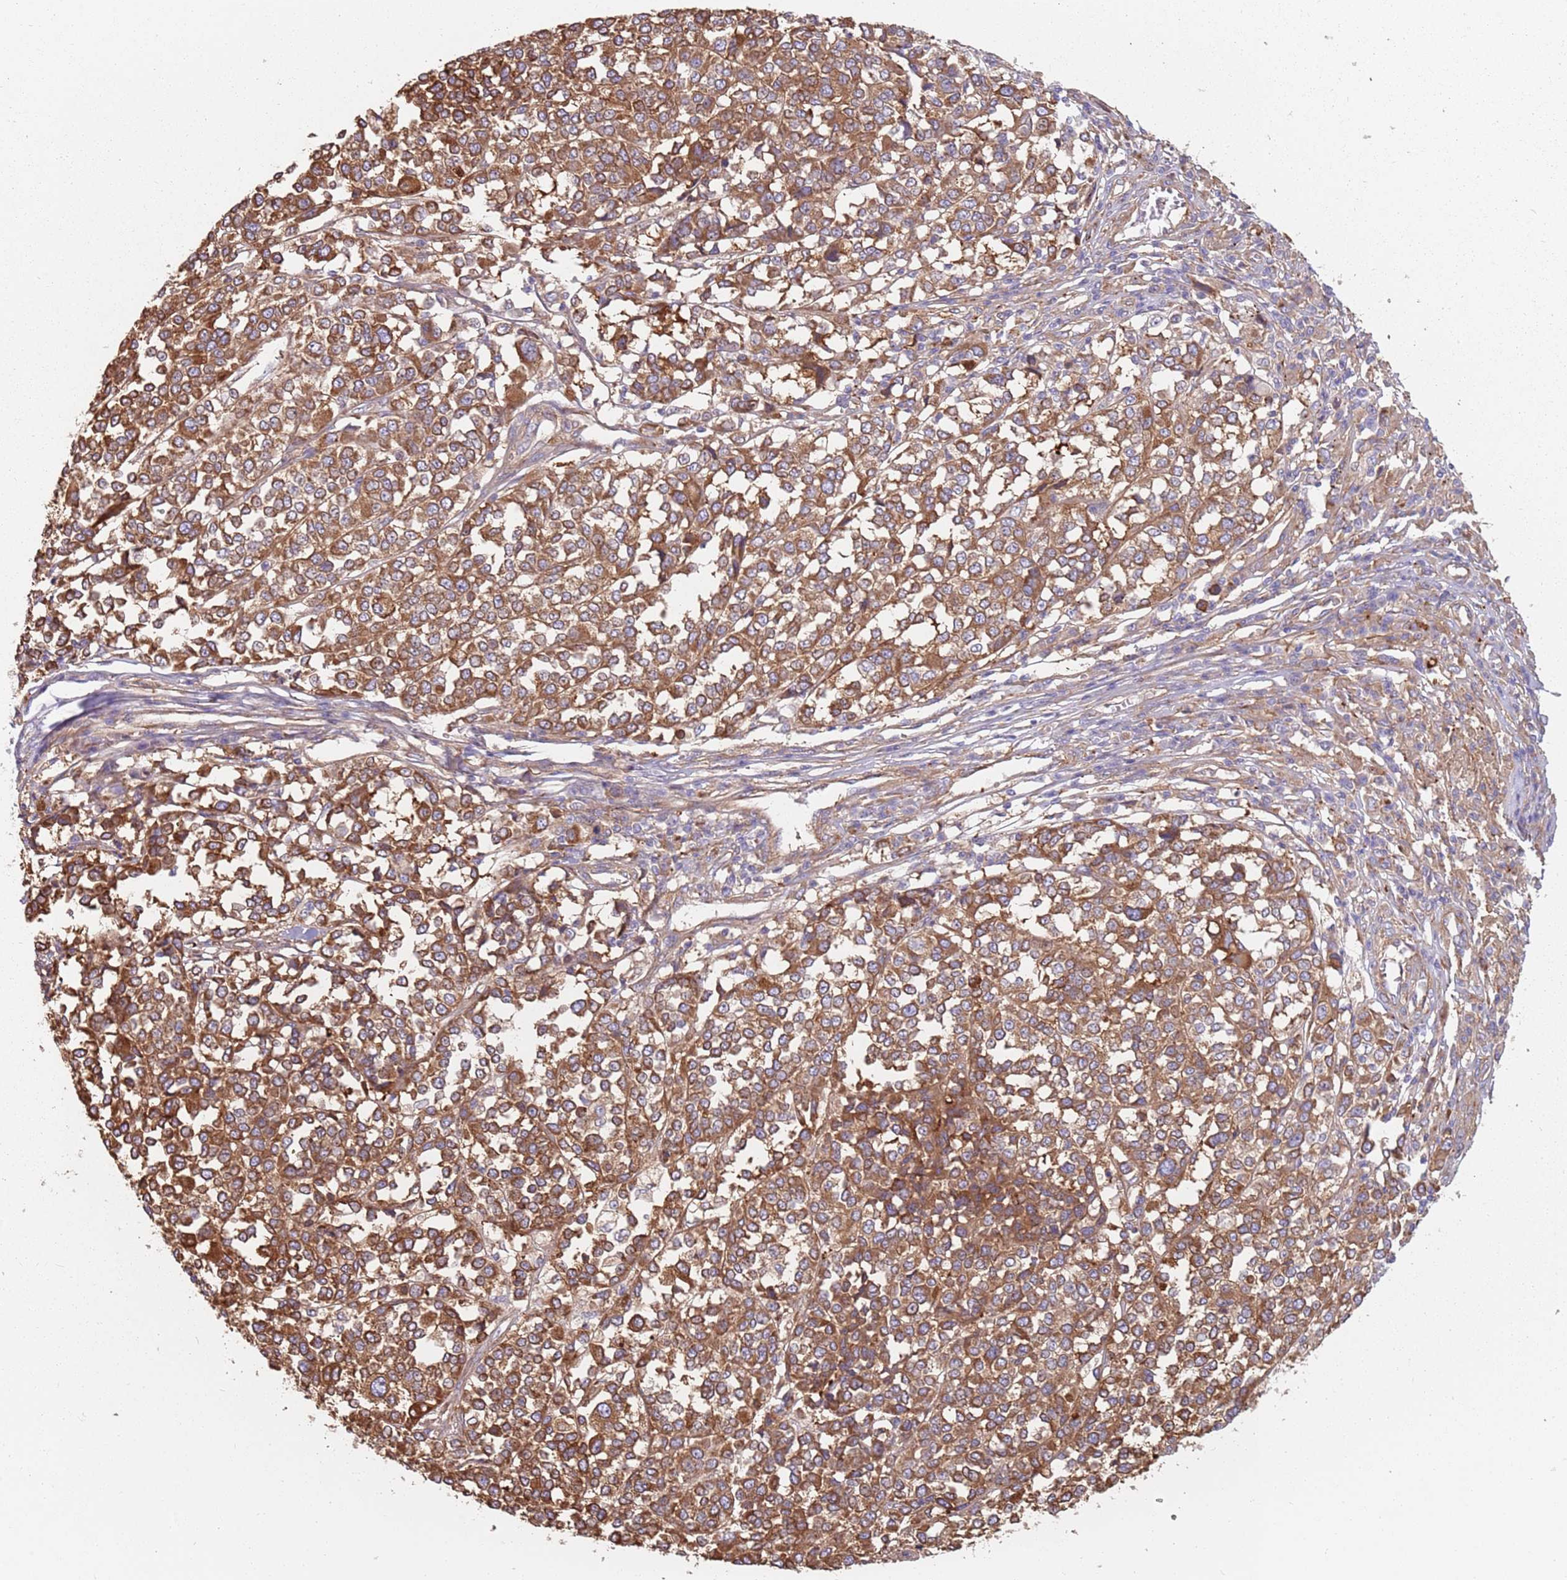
{"staining": {"intensity": "strong", "quantity": ">75%", "location": "cytoplasmic/membranous"}, "tissue": "melanoma", "cell_type": "Tumor cells", "image_type": "cancer", "snomed": [{"axis": "morphology", "description": "Malignant melanoma, Metastatic site"}, {"axis": "topography", "description": "Lymph node"}], "caption": "The immunohistochemical stain shows strong cytoplasmic/membranous staining in tumor cells of malignant melanoma (metastatic site) tissue.", "gene": "SPDL1", "patient": {"sex": "male", "age": 44}}